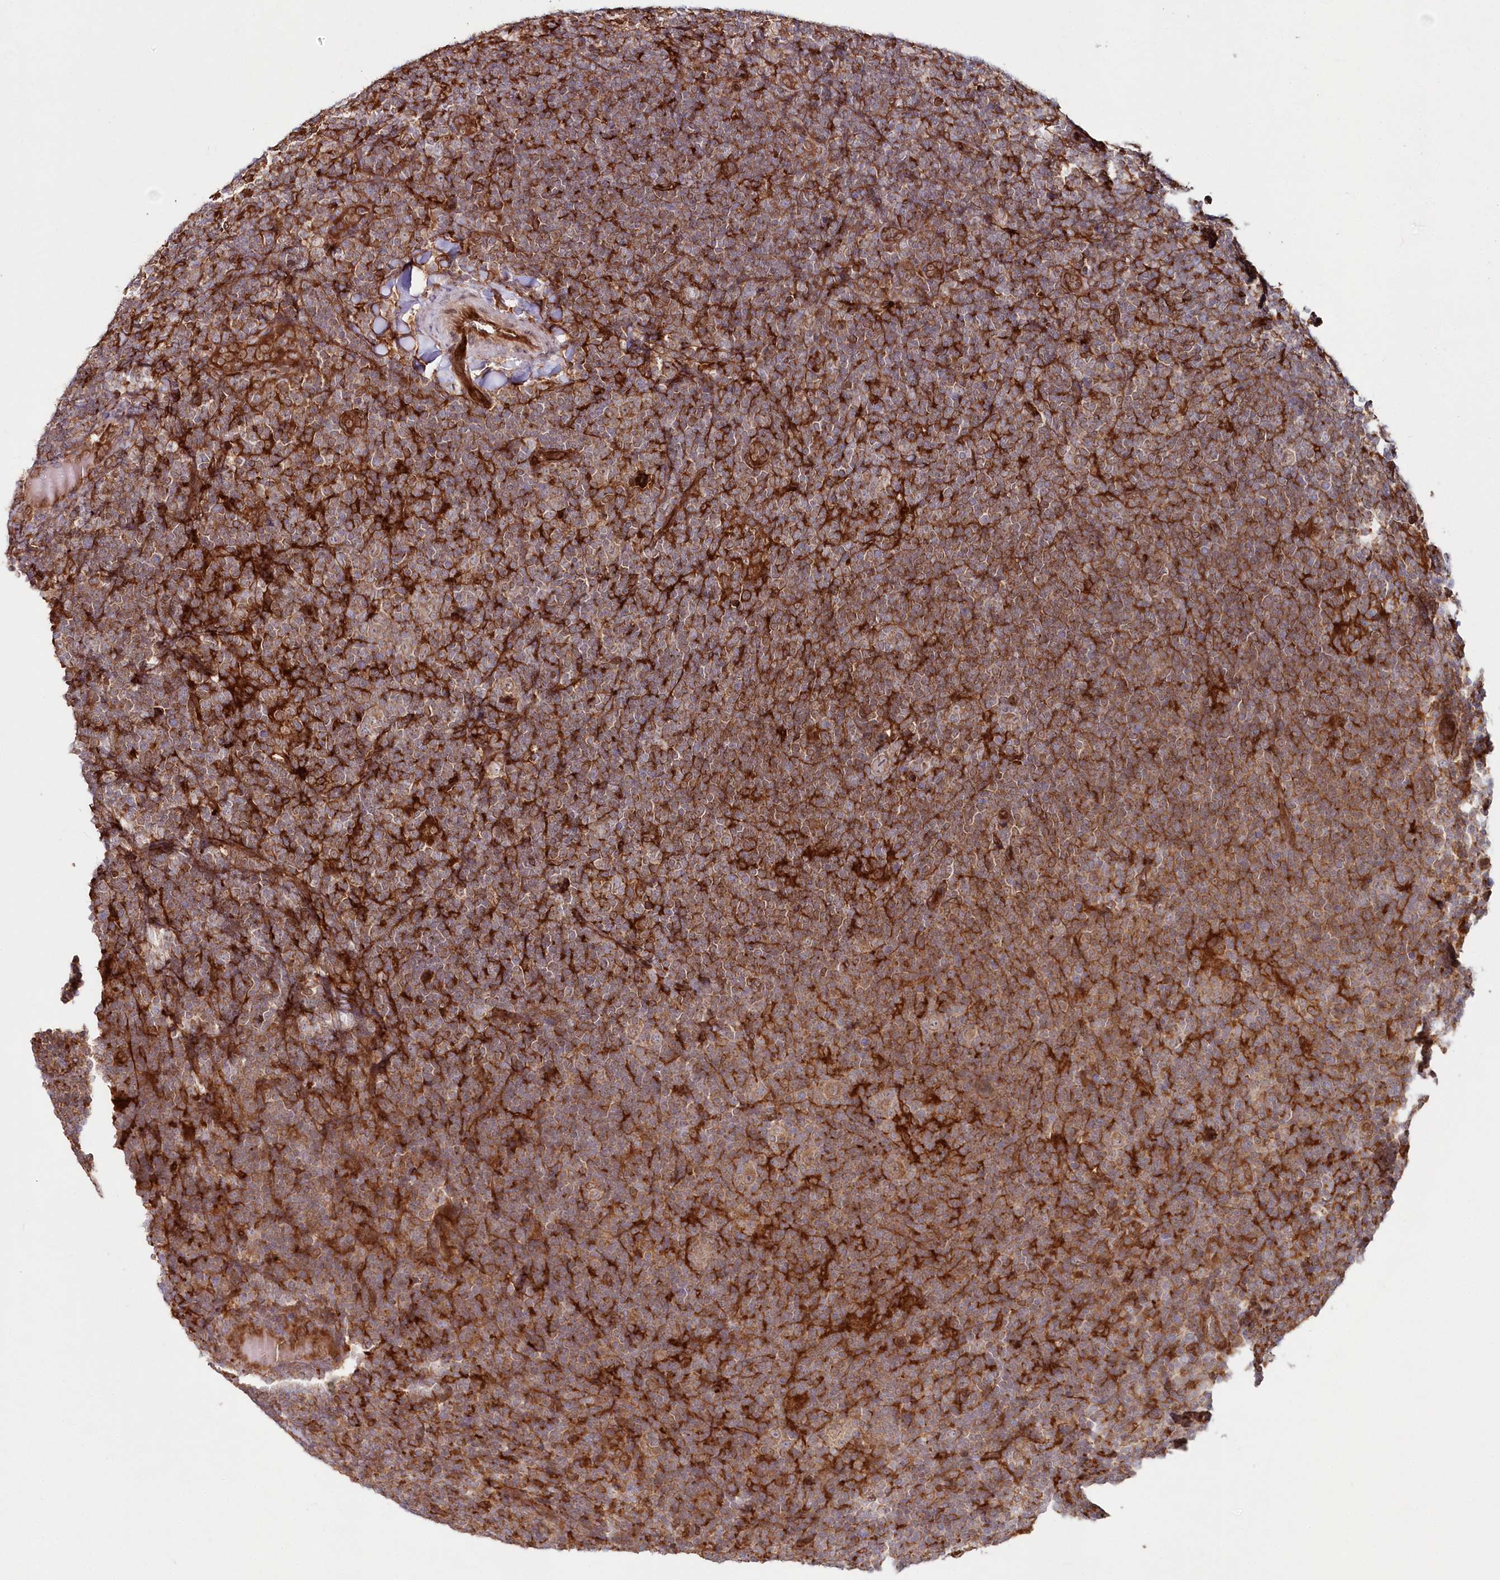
{"staining": {"intensity": "moderate", "quantity": ">75%", "location": "cytoplasmic/membranous"}, "tissue": "lymphoma", "cell_type": "Tumor cells", "image_type": "cancer", "snomed": [{"axis": "morphology", "description": "Hodgkin's disease, NOS"}, {"axis": "topography", "description": "Lymph node"}], "caption": "This micrograph demonstrates immunohistochemistry (IHC) staining of human lymphoma, with medium moderate cytoplasmic/membranous staining in about >75% of tumor cells.", "gene": "GBE1", "patient": {"sex": "female", "age": 57}}